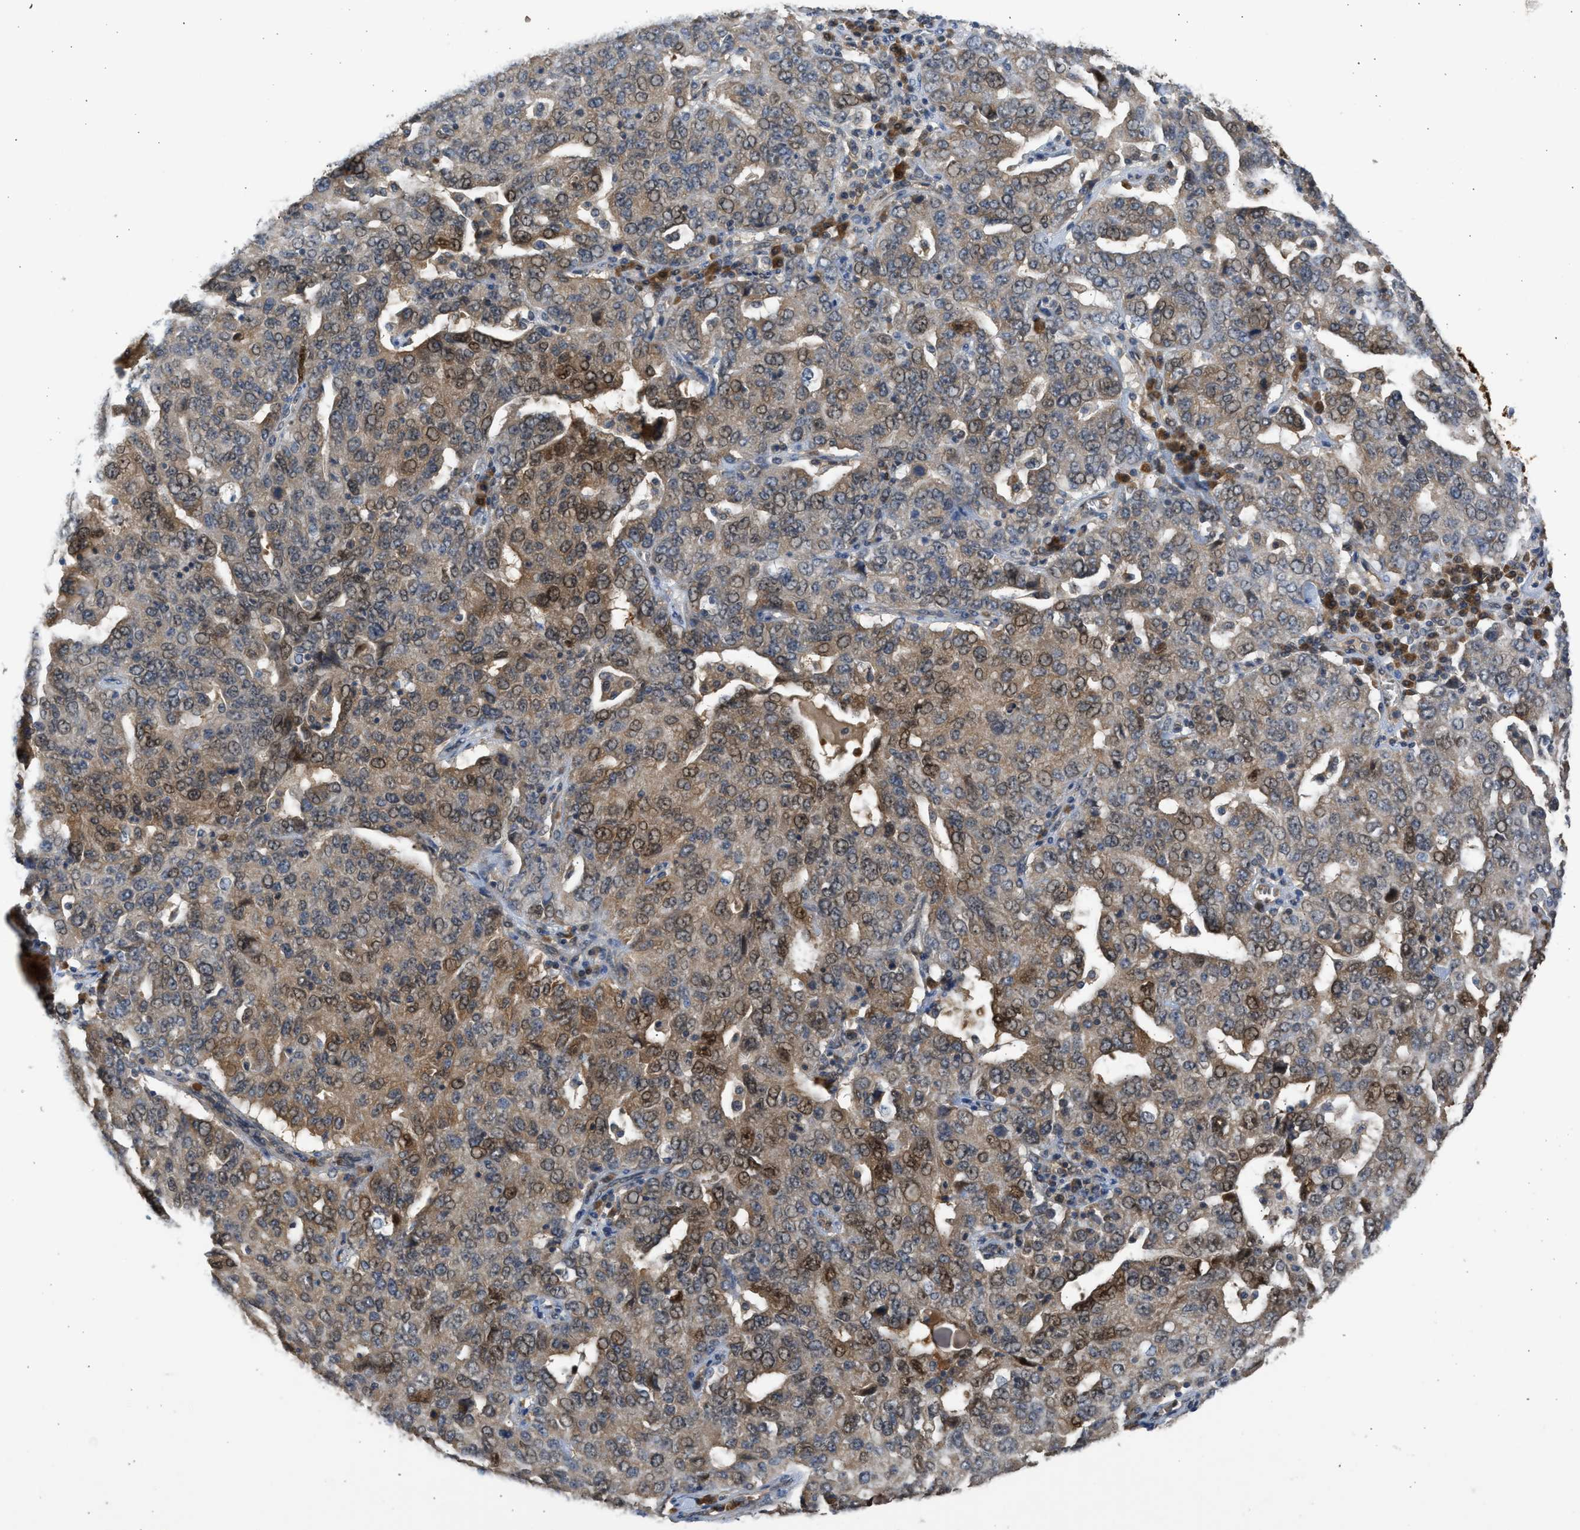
{"staining": {"intensity": "moderate", "quantity": "25%-75%", "location": "cytoplasmic/membranous"}, "tissue": "ovarian cancer", "cell_type": "Tumor cells", "image_type": "cancer", "snomed": [{"axis": "morphology", "description": "Carcinoma, endometroid"}, {"axis": "topography", "description": "Ovary"}], "caption": "Ovarian endometroid carcinoma stained with immunohistochemistry demonstrates moderate cytoplasmic/membranous staining in approximately 25%-75% of tumor cells.", "gene": "MAPK7", "patient": {"sex": "female", "age": 62}}